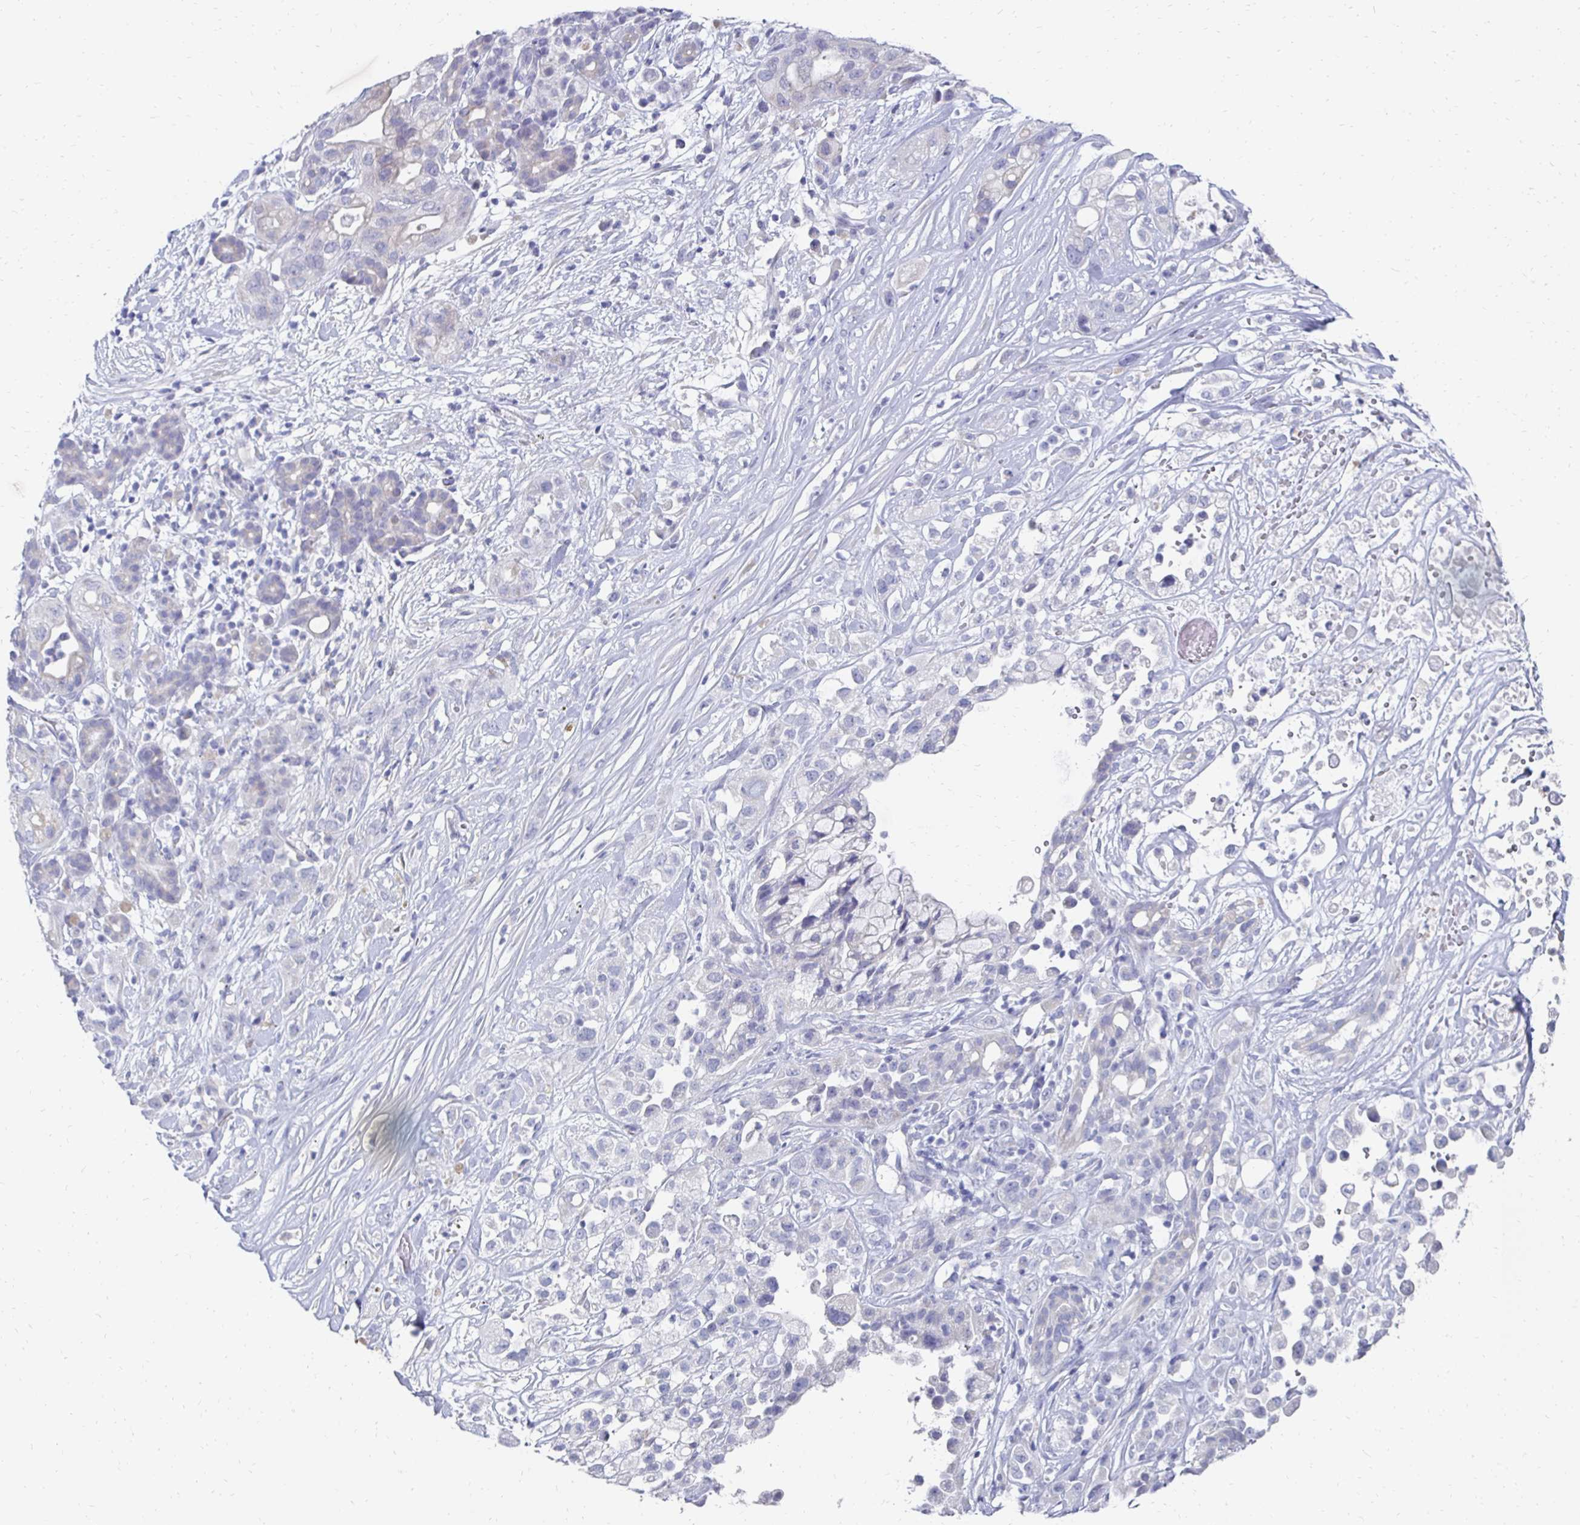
{"staining": {"intensity": "negative", "quantity": "none", "location": "none"}, "tissue": "pancreatic cancer", "cell_type": "Tumor cells", "image_type": "cancer", "snomed": [{"axis": "morphology", "description": "Adenocarcinoma, NOS"}, {"axis": "topography", "description": "Pancreas"}], "caption": "High power microscopy histopathology image of an IHC image of adenocarcinoma (pancreatic), revealing no significant positivity in tumor cells.", "gene": "SYCP3", "patient": {"sex": "male", "age": 44}}